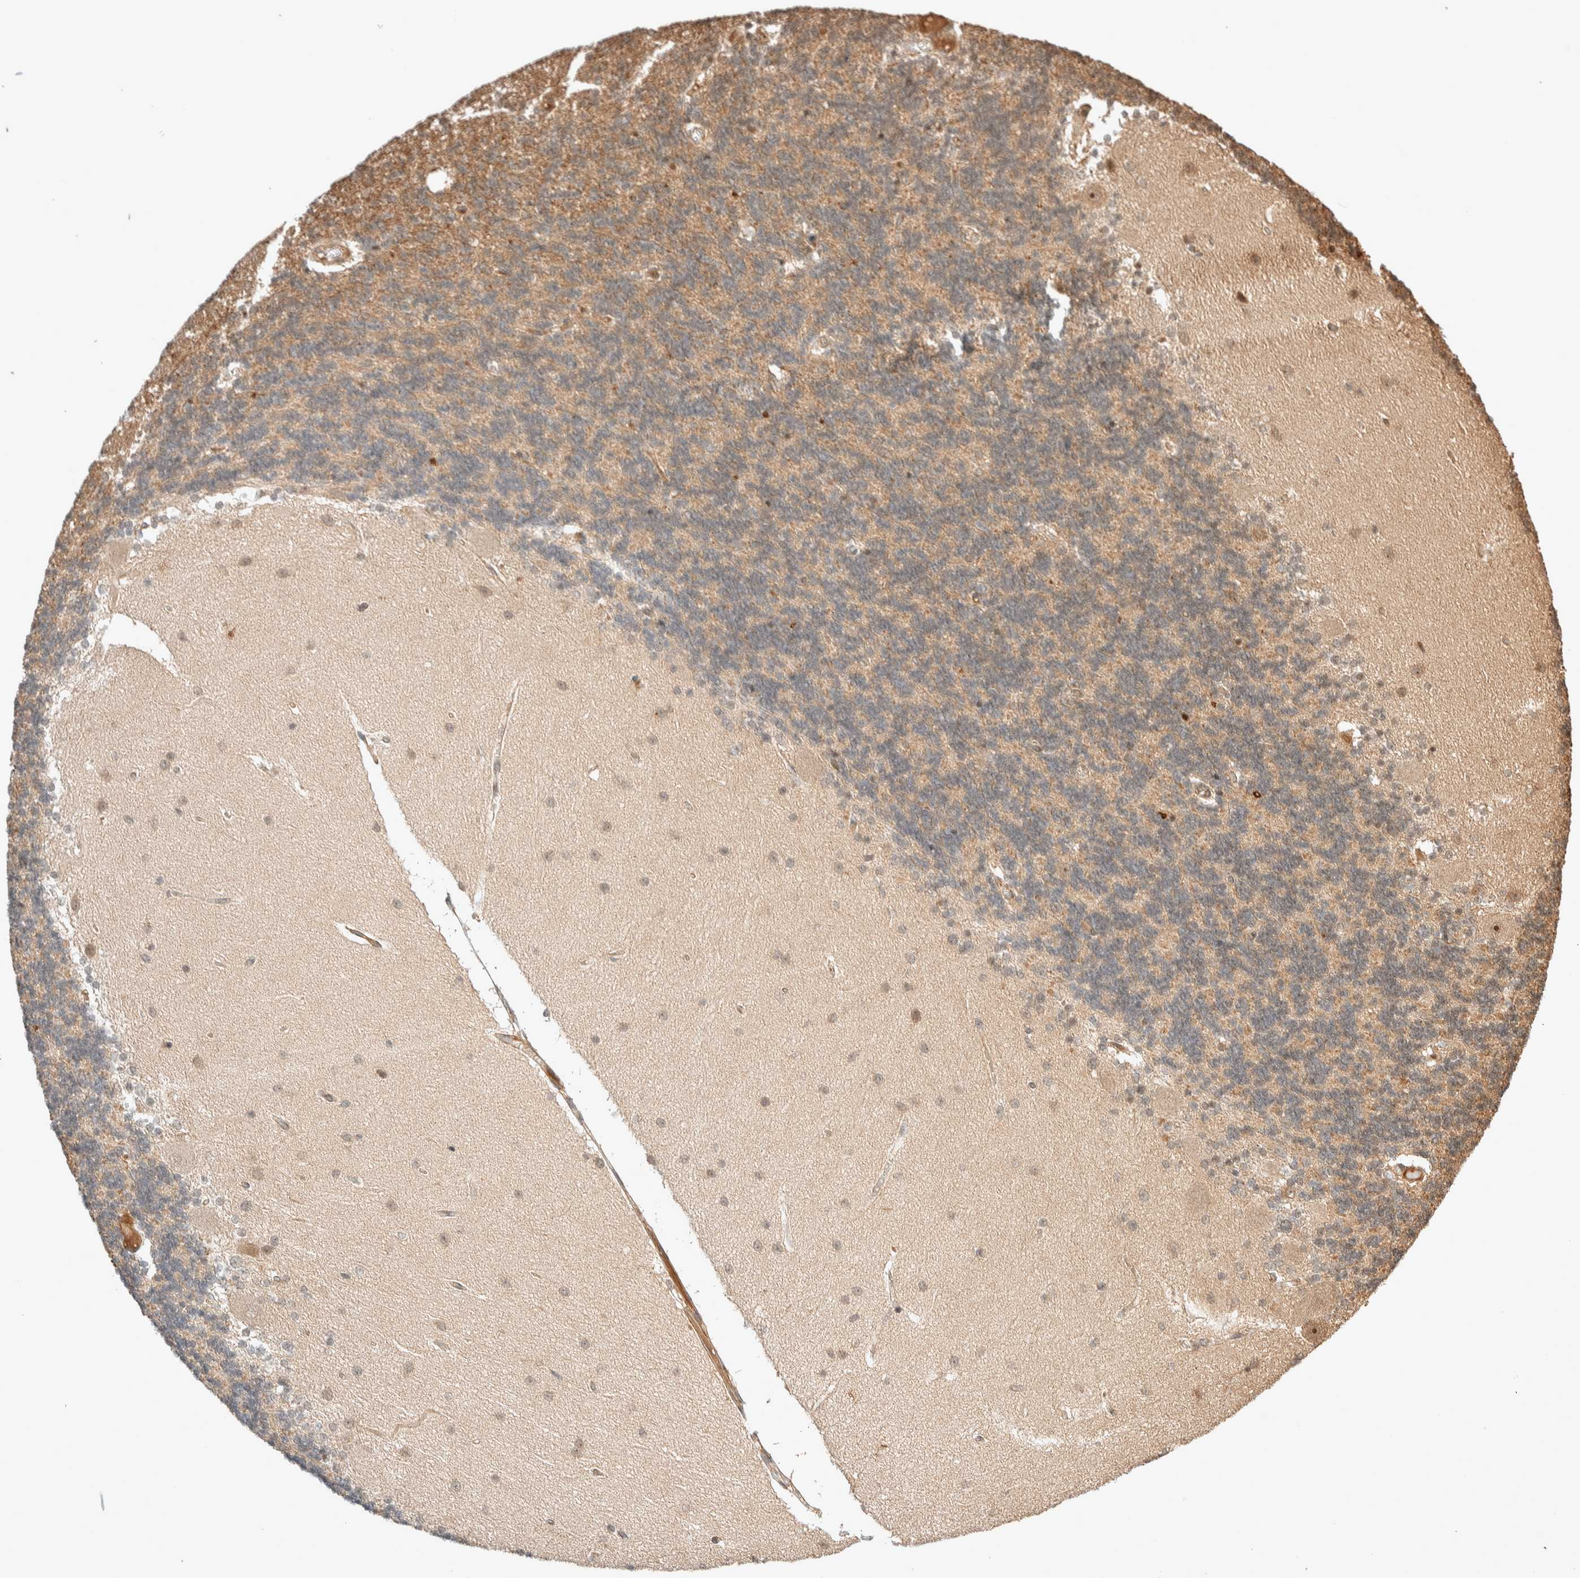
{"staining": {"intensity": "moderate", "quantity": ">75%", "location": "cytoplasmic/membranous"}, "tissue": "cerebellum", "cell_type": "Cells in granular layer", "image_type": "normal", "snomed": [{"axis": "morphology", "description": "Normal tissue, NOS"}, {"axis": "topography", "description": "Cerebellum"}], "caption": "Protein expression analysis of benign cerebellum displays moderate cytoplasmic/membranous expression in about >75% of cells in granular layer. Nuclei are stained in blue.", "gene": "THRA", "patient": {"sex": "female", "age": 54}}